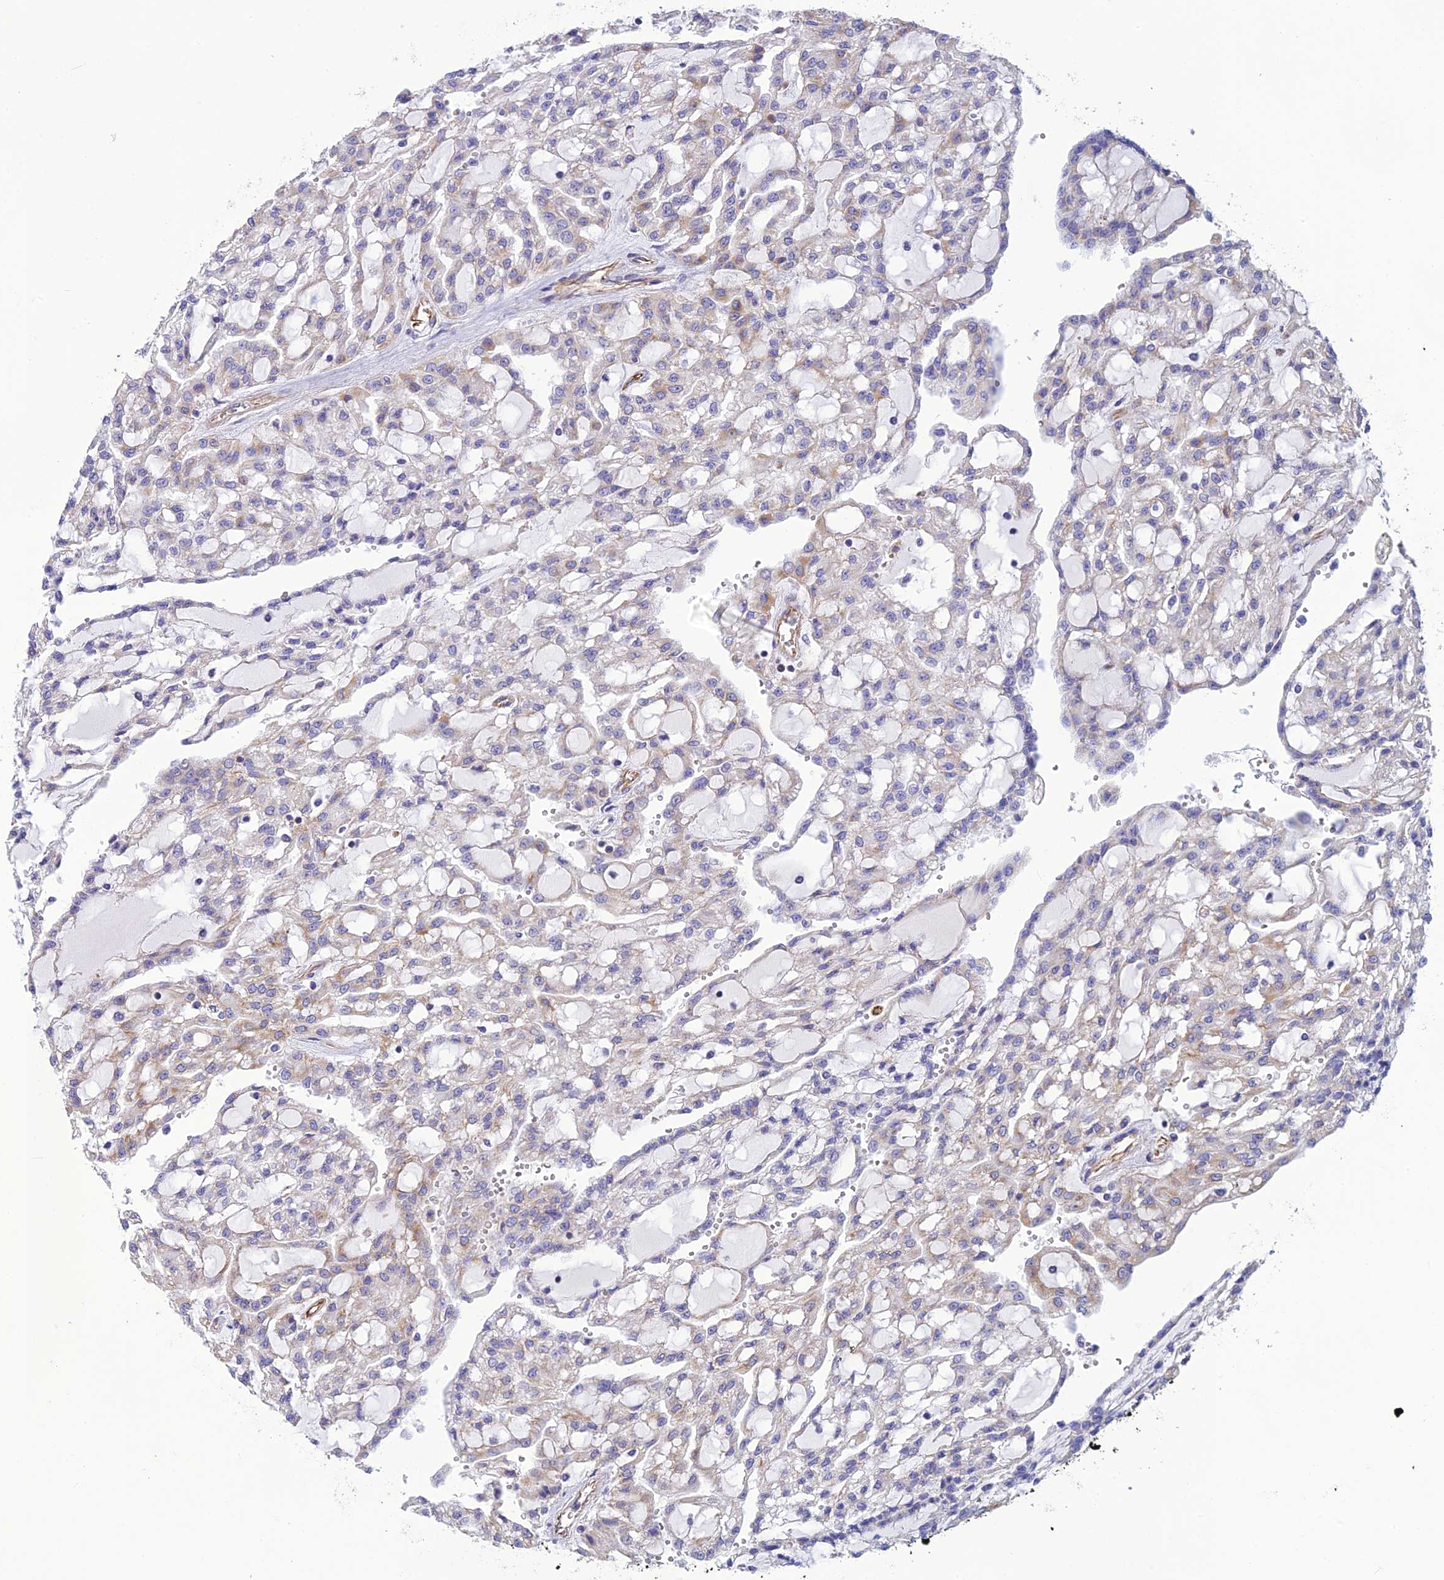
{"staining": {"intensity": "negative", "quantity": "none", "location": "none"}, "tissue": "renal cancer", "cell_type": "Tumor cells", "image_type": "cancer", "snomed": [{"axis": "morphology", "description": "Adenocarcinoma, NOS"}, {"axis": "topography", "description": "Kidney"}], "caption": "IHC micrograph of neoplastic tissue: human renal adenocarcinoma stained with DAB (3,3'-diaminobenzidine) displays no significant protein staining in tumor cells.", "gene": "FBXL20", "patient": {"sex": "male", "age": 63}}